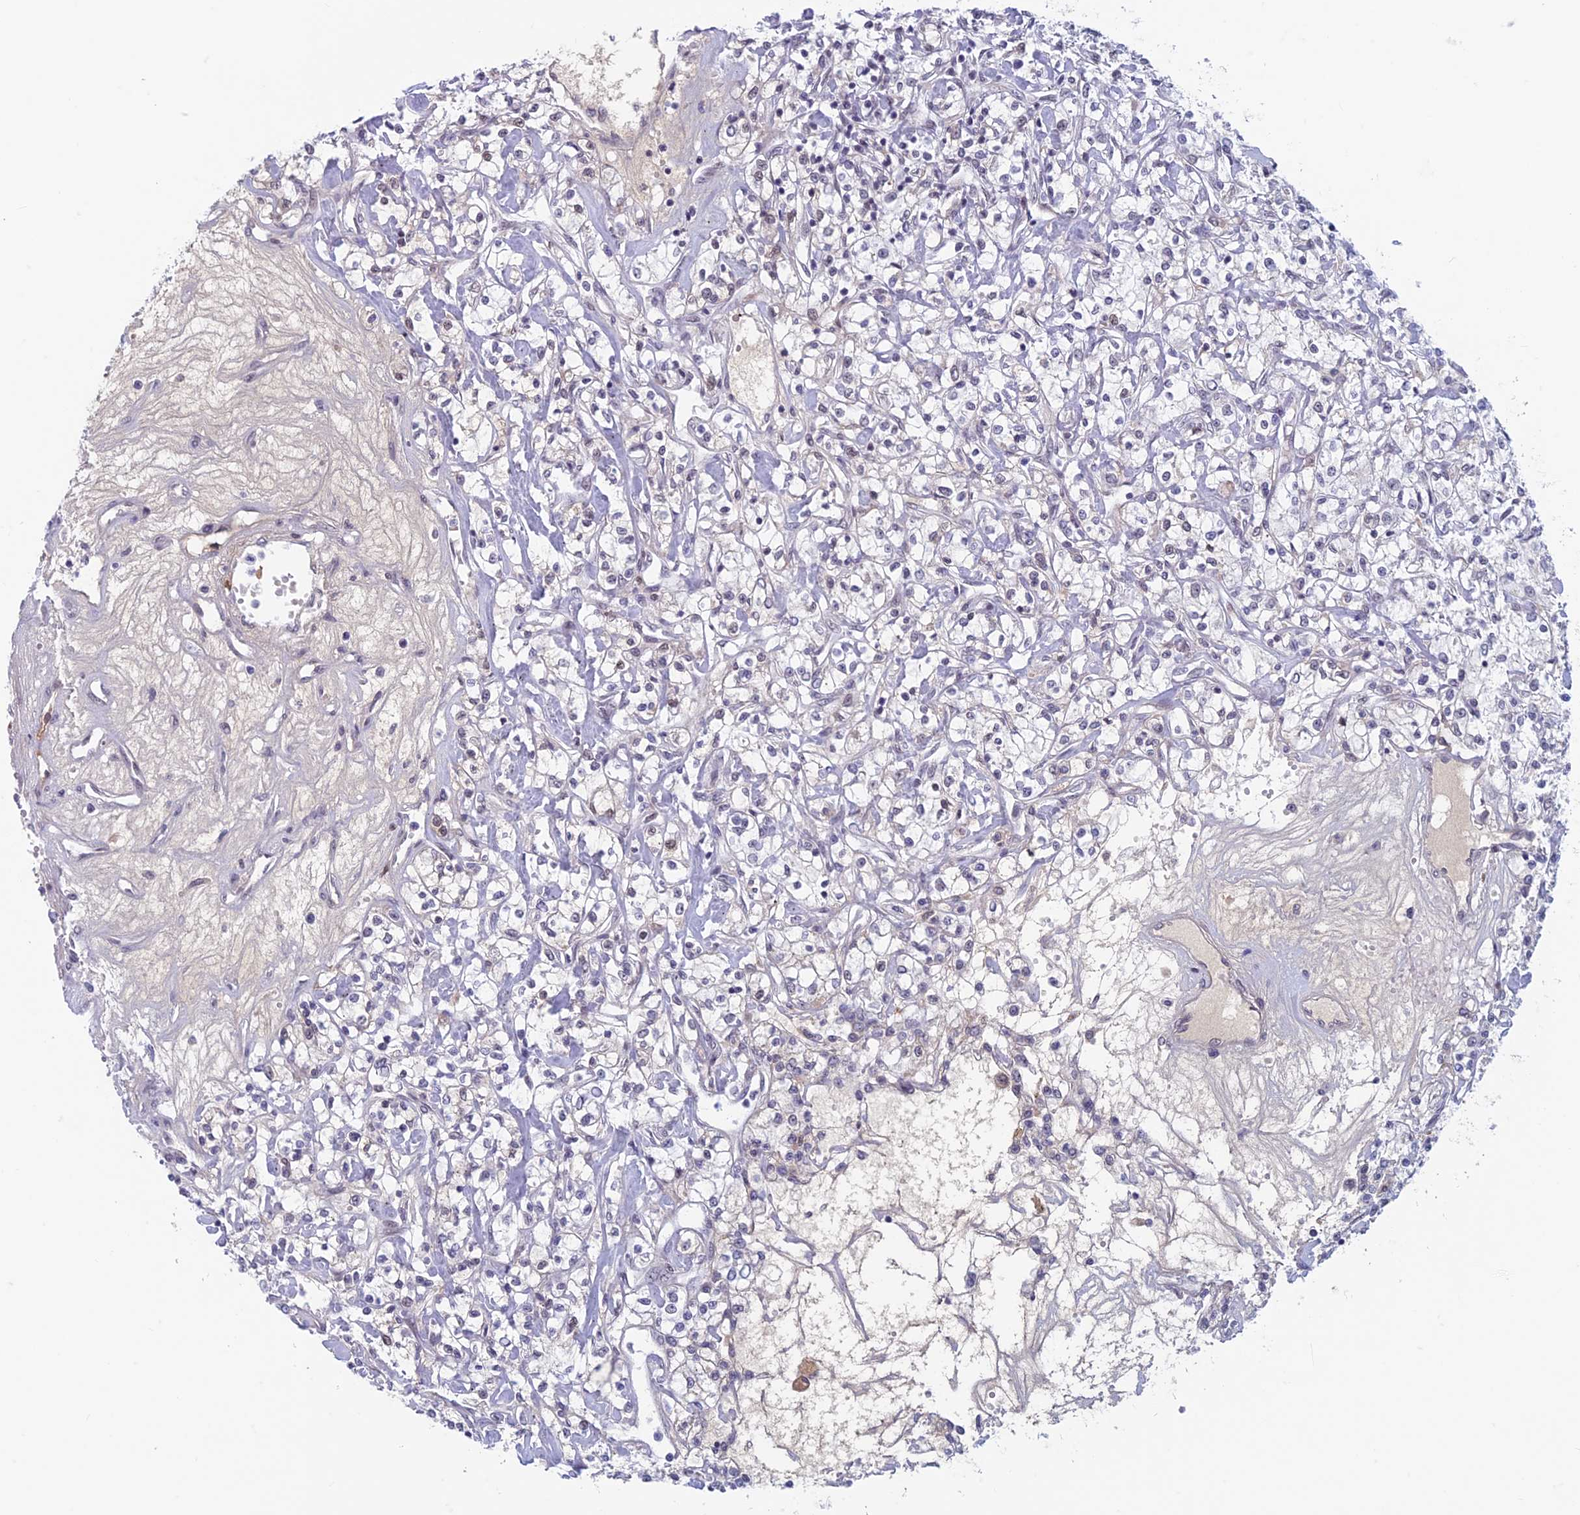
{"staining": {"intensity": "negative", "quantity": "none", "location": "none"}, "tissue": "renal cancer", "cell_type": "Tumor cells", "image_type": "cancer", "snomed": [{"axis": "morphology", "description": "Adenocarcinoma, NOS"}, {"axis": "topography", "description": "Kidney"}], "caption": "This is an immunohistochemistry (IHC) photomicrograph of renal adenocarcinoma. There is no positivity in tumor cells.", "gene": "ASH2L", "patient": {"sex": "female", "age": 59}}